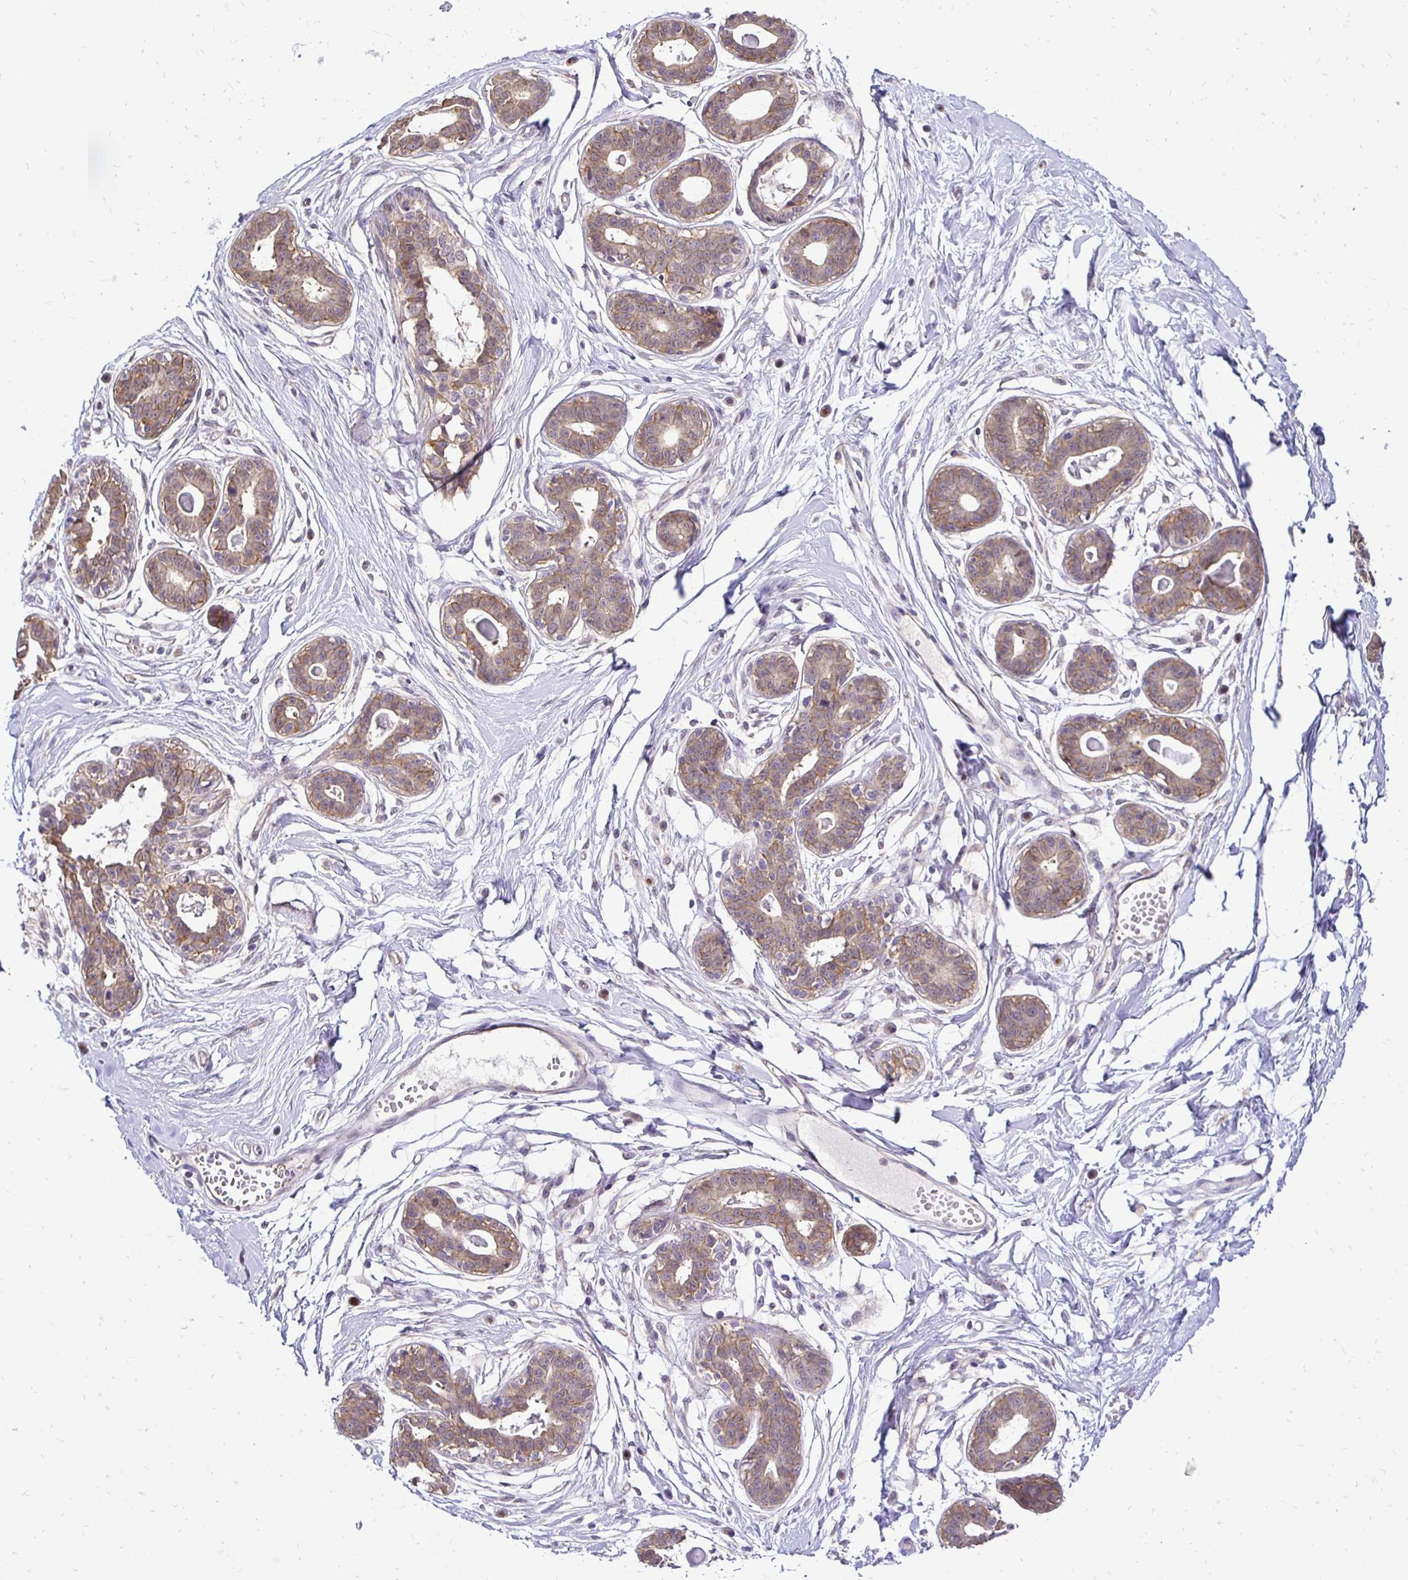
{"staining": {"intensity": "negative", "quantity": "none", "location": "none"}, "tissue": "breast", "cell_type": "Adipocytes", "image_type": "normal", "snomed": [{"axis": "morphology", "description": "Normal tissue, NOS"}, {"axis": "topography", "description": "Breast"}], "caption": "The micrograph exhibits no staining of adipocytes in normal breast. The staining was performed using DAB (3,3'-diaminobenzidine) to visualize the protein expression in brown, while the nuclei were stained in blue with hematoxylin (Magnification: 20x).", "gene": "SLC9A1", "patient": {"sex": "female", "age": 45}}